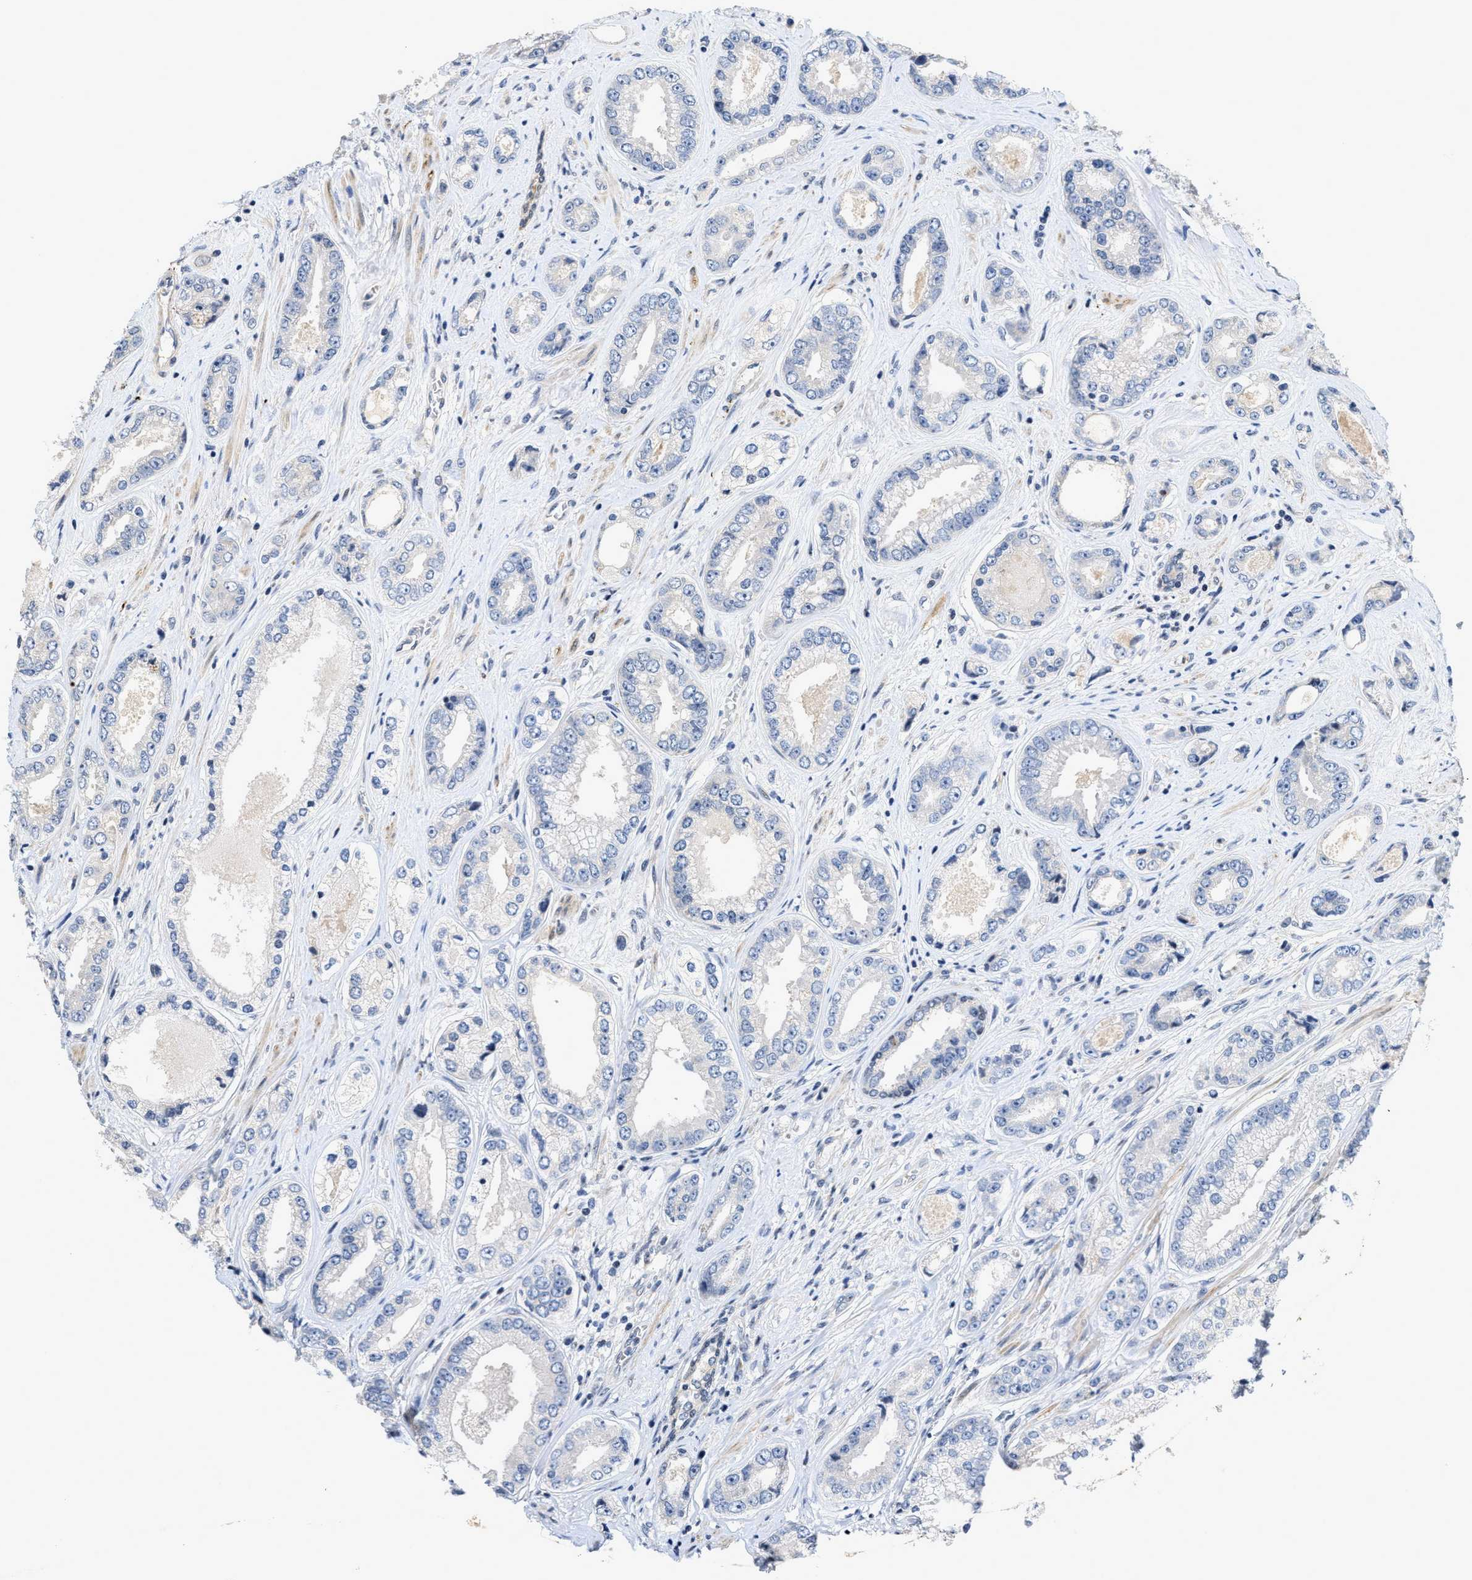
{"staining": {"intensity": "negative", "quantity": "none", "location": "none"}, "tissue": "prostate cancer", "cell_type": "Tumor cells", "image_type": "cancer", "snomed": [{"axis": "morphology", "description": "Adenocarcinoma, High grade"}, {"axis": "topography", "description": "Prostate"}], "caption": "This is an IHC micrograph of prostate cancer. There is no positivity in tumor cells.", "gene": "VIP", "patient": {"sex": "male", "age": 61}}